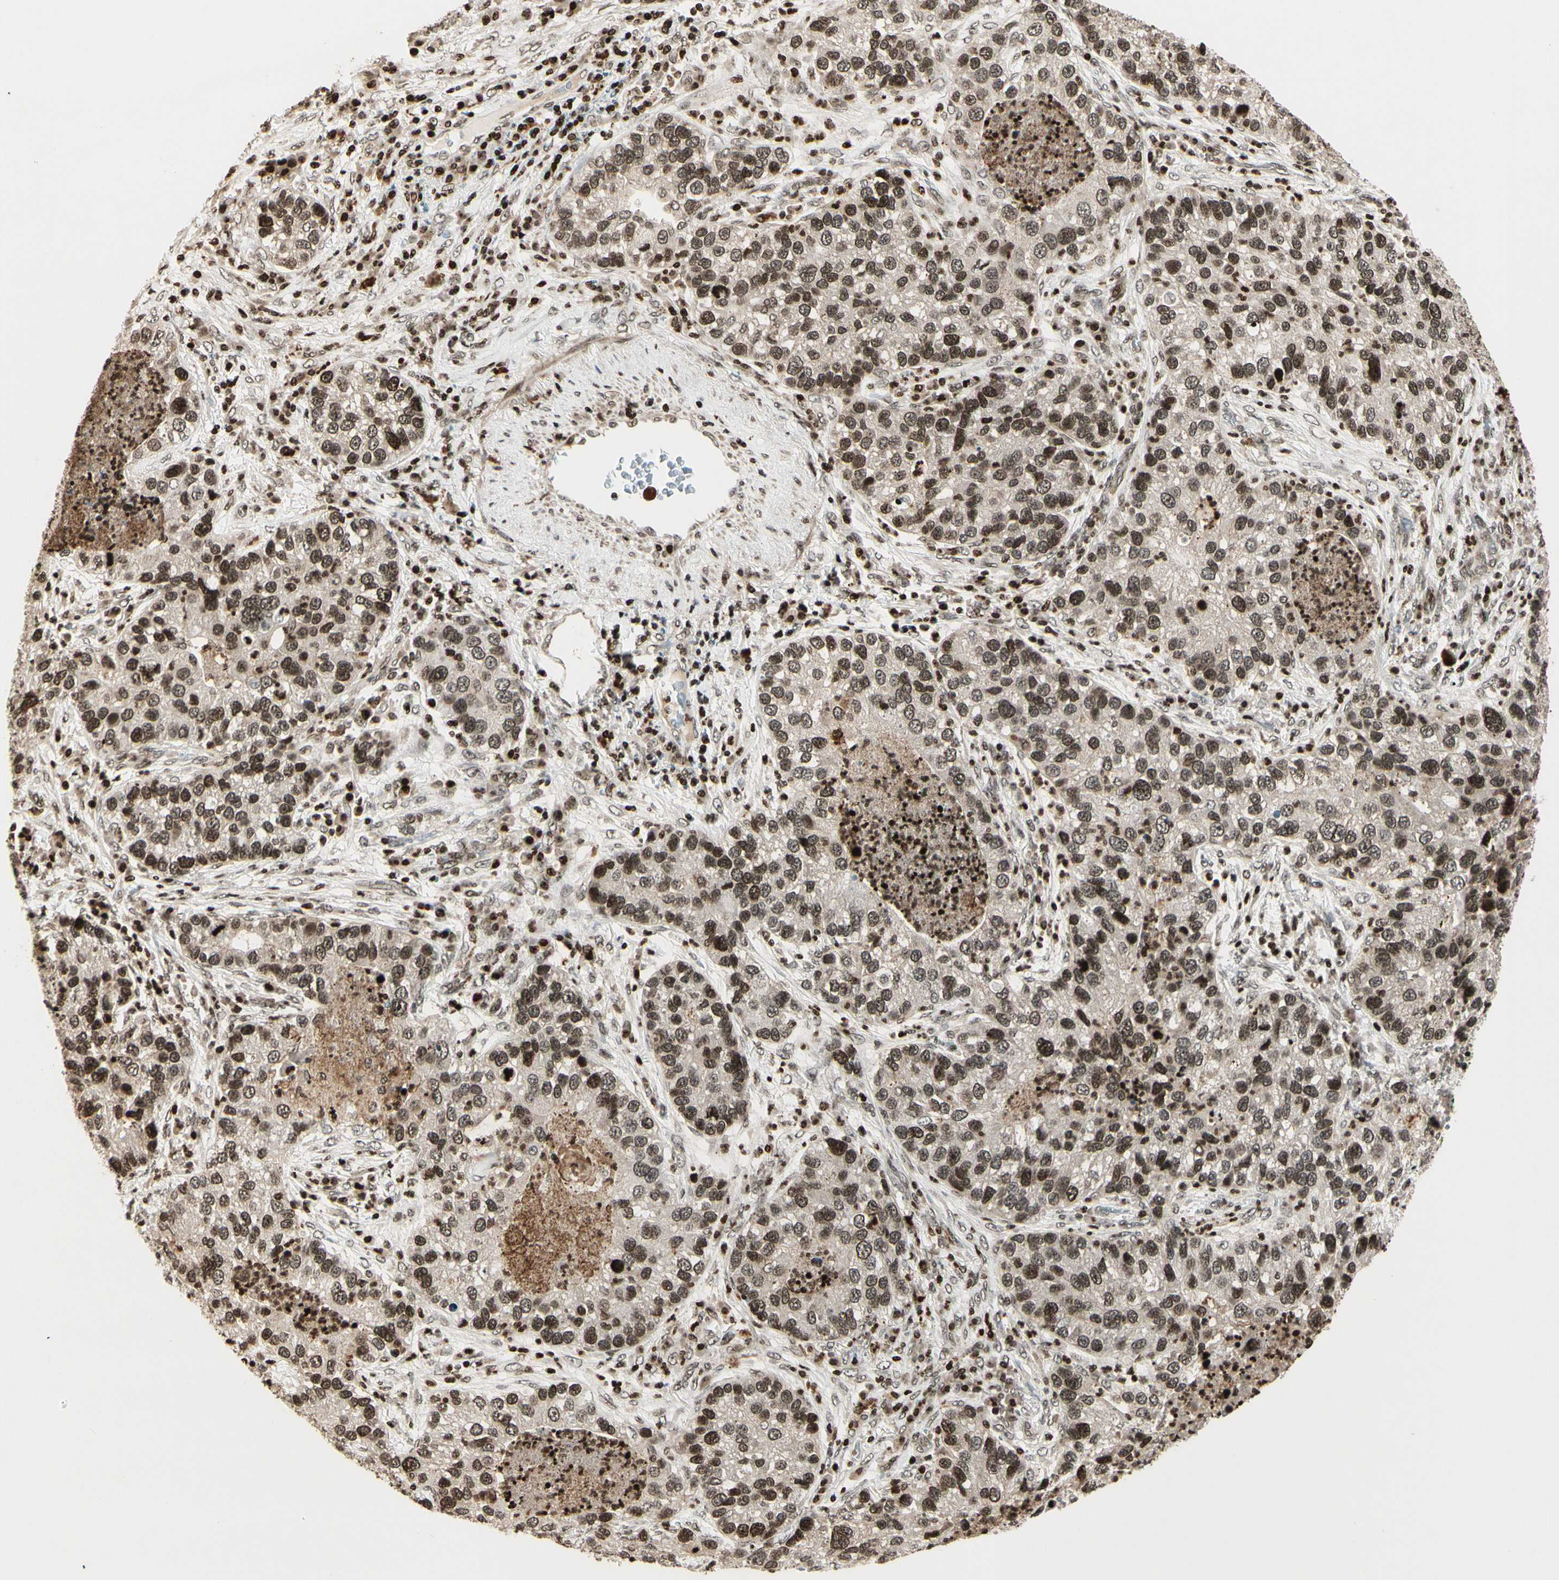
{"staining": {"intensity": "moderate", "quantity": ">75%", "location": "nuclear"}, "tissue": "lung cancer", "cell_type": "Tumor cells", "image_type": "cancer", "snomed": [{"axis": "morphology", "description": "Normal tissue, NOS"}, {"axis": "morphology", "description": "Adenocarcinoma, NOS"}, {"axis": "topography", "description": "Bronchus"}, {"axis": "topography", "description": "Lung"}], "caption": "This is a micrograph of immunohistochemistry (IHC) staining of lung adenocarcinoma, which shows moderate expression in the nuclear of tumor cells.", "gene": "TSHZ3", "patient": {"sex": "male", "age": 54}}